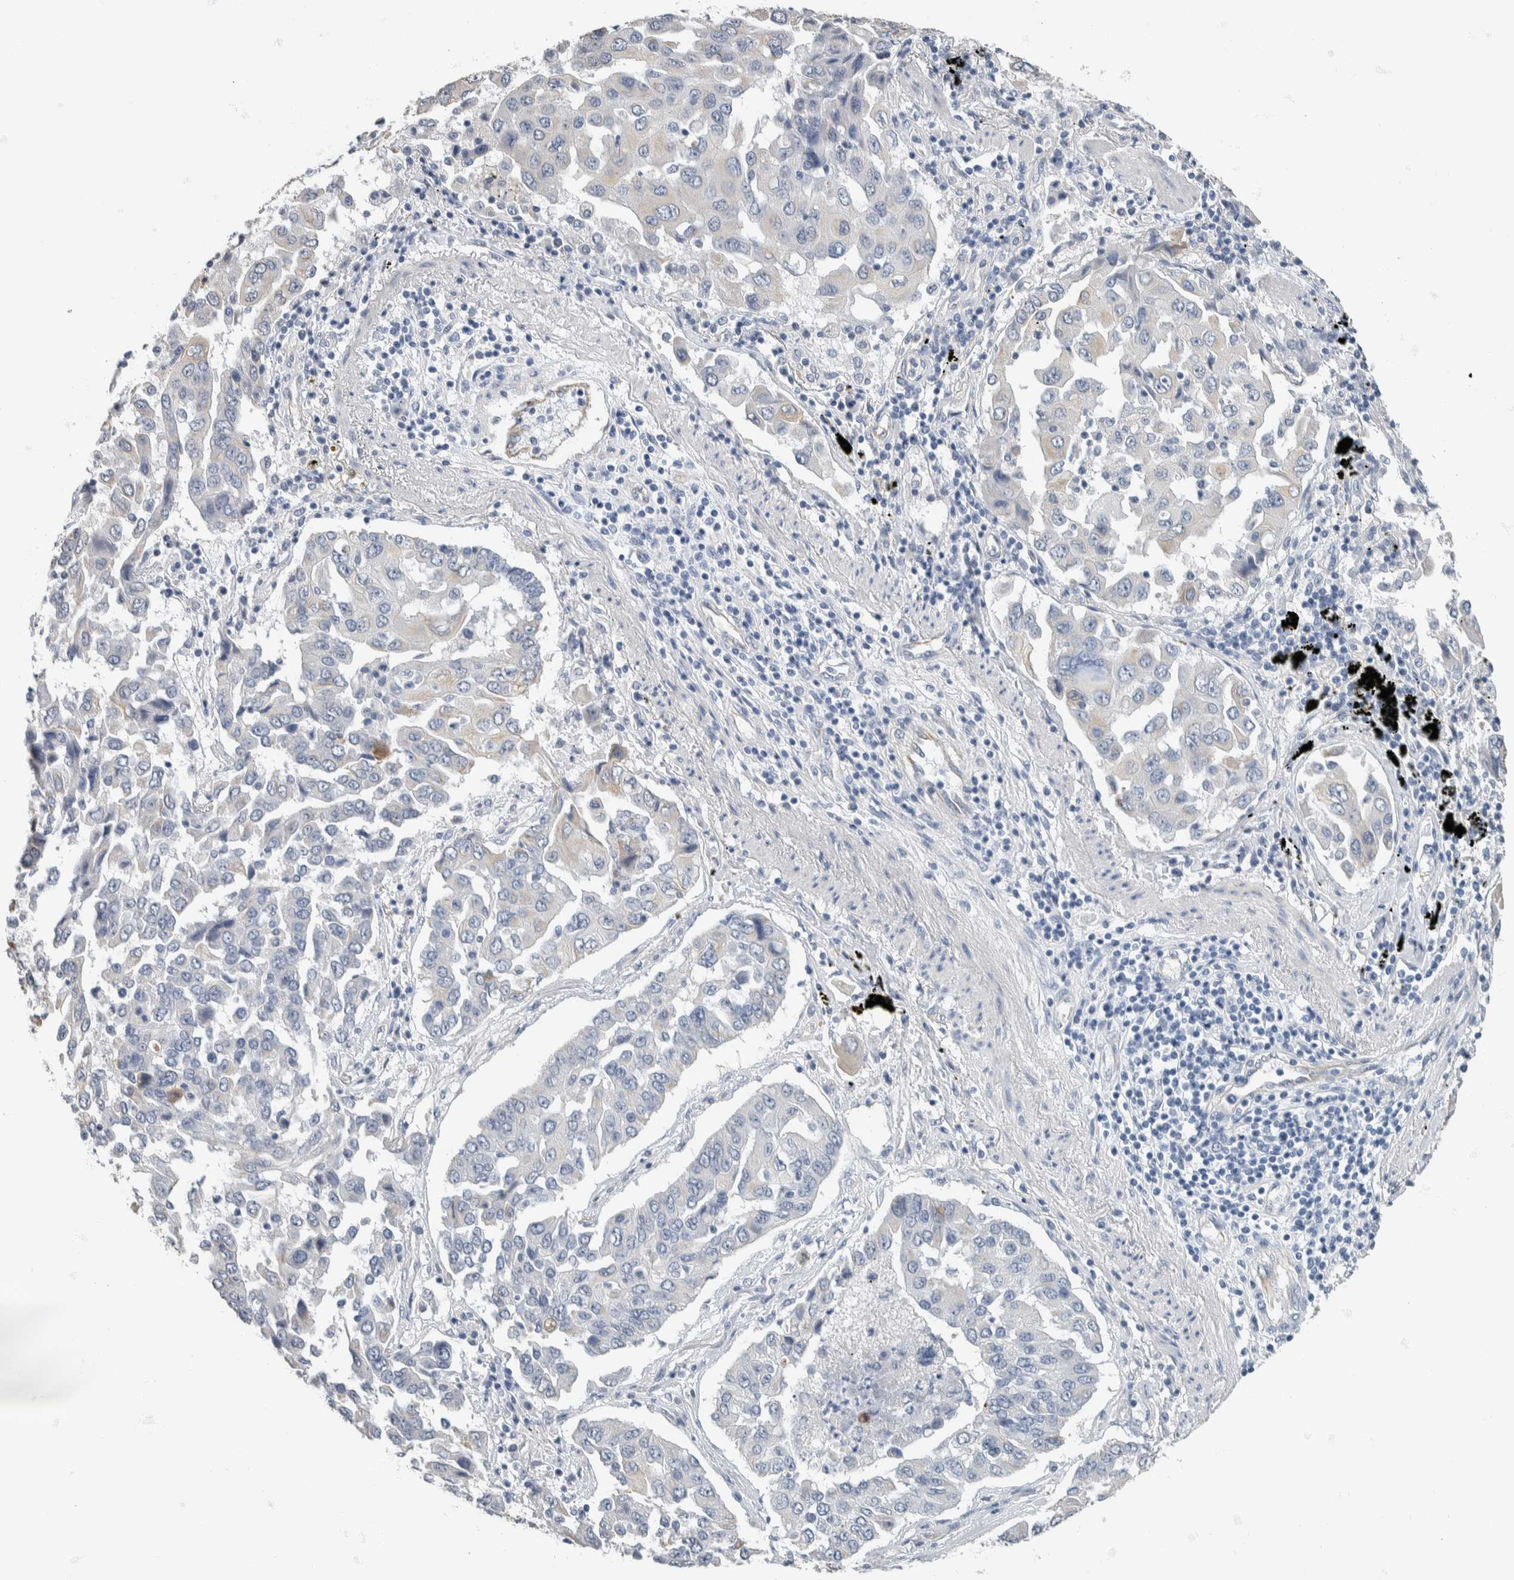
{"staining": {"intensity": "negative", "quantity": "none", "location": "none"}, "tissue": "lung cancer", "cell_type": "Tumor cells", "image_type": "cancer", "snomed": [{"axis": "morphology", "description": "Adenocarcinoma, NOS"}, {"axis": "topography", "description": "Lung"}], "caption": "IHC histopathology image of neoplastic tissue: human lung cancer (adenocarcinoma) stained with DAB (3,3'-diaminobenzidine) exhibits no significant protein staining in tumor cells. (Stains: DAB immunohistochemistry with hematoxylin counter stain, Microscopy: brightfield microscopy at high magnification).", "gene": "NEFM", "patient": {"sex": "female", "age": 65}}